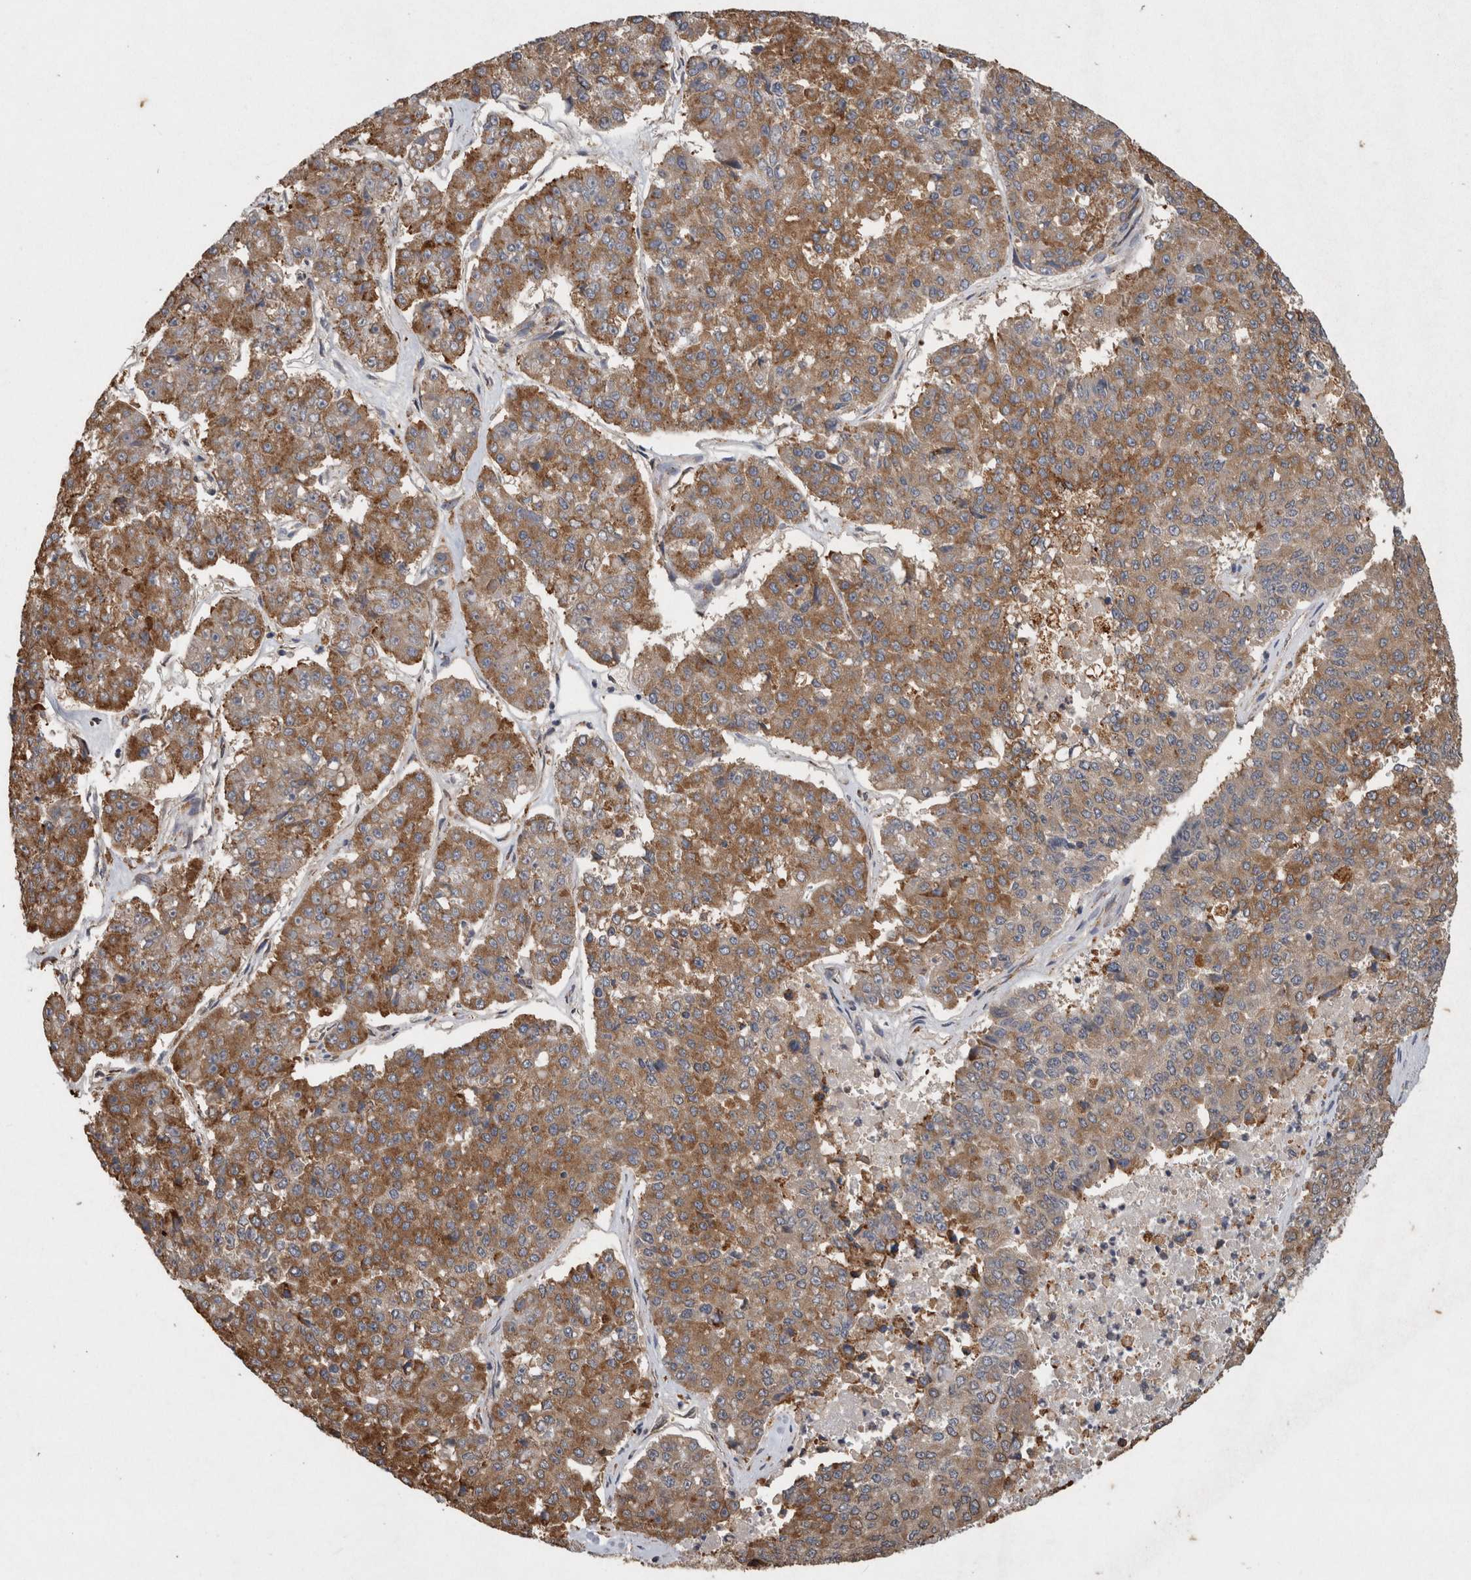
{"staining": {"intensity": "moderate", "quantity": ">75%", "location": "cytoplasmic/membranous"}, "tissue": "pancreatic cancer", "cell_type": "Tumor cells", "image_type": "cancer", "snomed": [{"axis": "morphology", "description": "Adenocarcinoma, NOS"}, {"axis": "topography", "description": "Pancreas"}], "caption": "This photomicrograph reveals immunohistochemistry (IHC) staining of human pancreatic cancer, with medium moderate cytoplasmic/membranous positivity in approximately >75% of tumor cells.", "gene": "ADGRL3", "patient": {"sex": "male", "age": 50}}